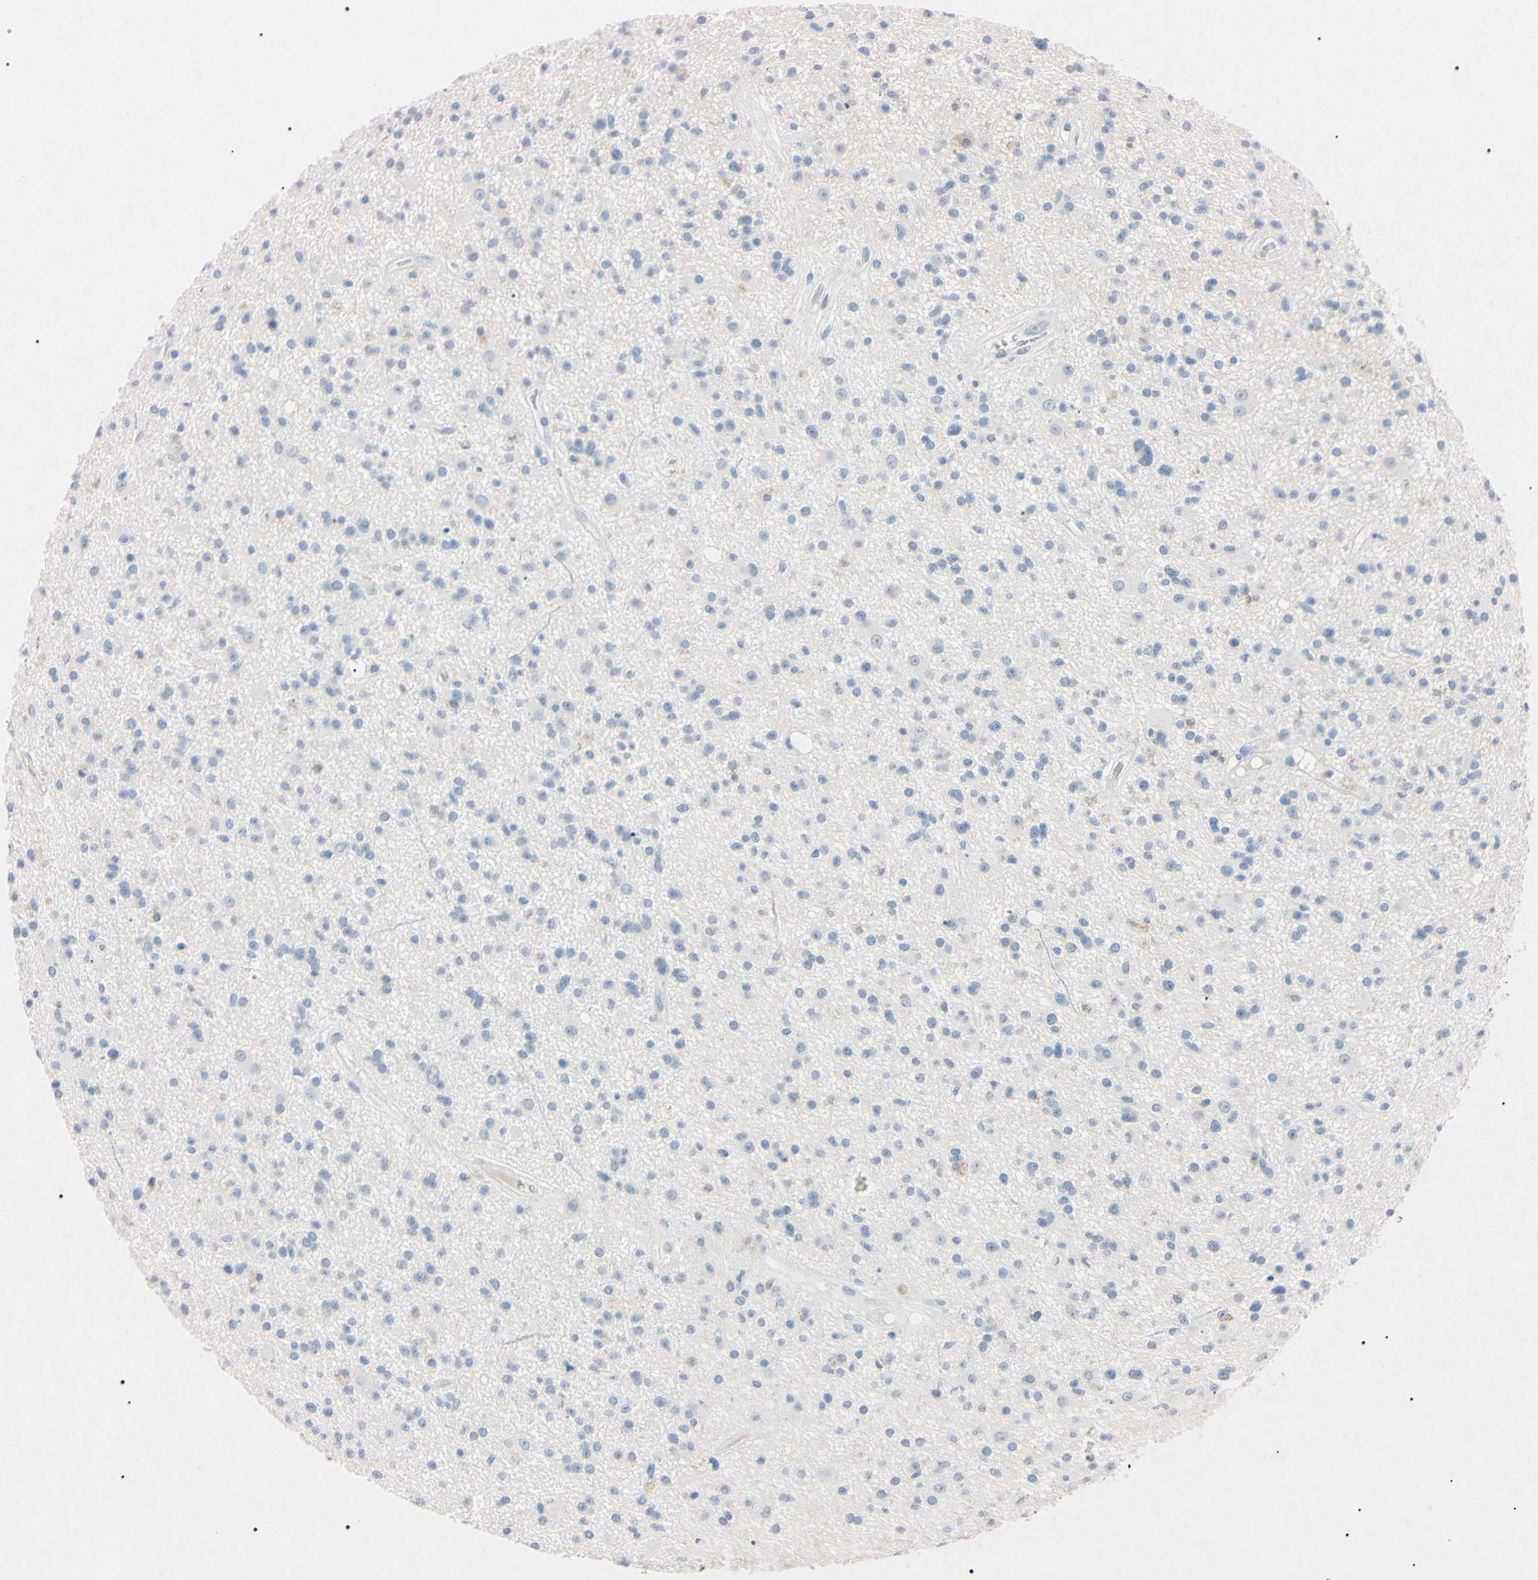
{"staining": {"intensity": "negative", "quantity": "none", "location": "none"}, "tissue": "glioma", "cell_type": "Tumor cells", "image_type": "cancer", "snomed": [{"axis": "morphology", "description": "Glioma, malignant, High grade"}, {"axis": "topography", "description": "Brain"}], "caption": "Immunohistochemical staining of glioma reveals no significant expression in tumor cells. The staining is performed using DAB brown chromogen with nuclei counter-stained in using hematoxylin.", "gene": "ELN", "patient": {"sex": "male", "age": 33}}